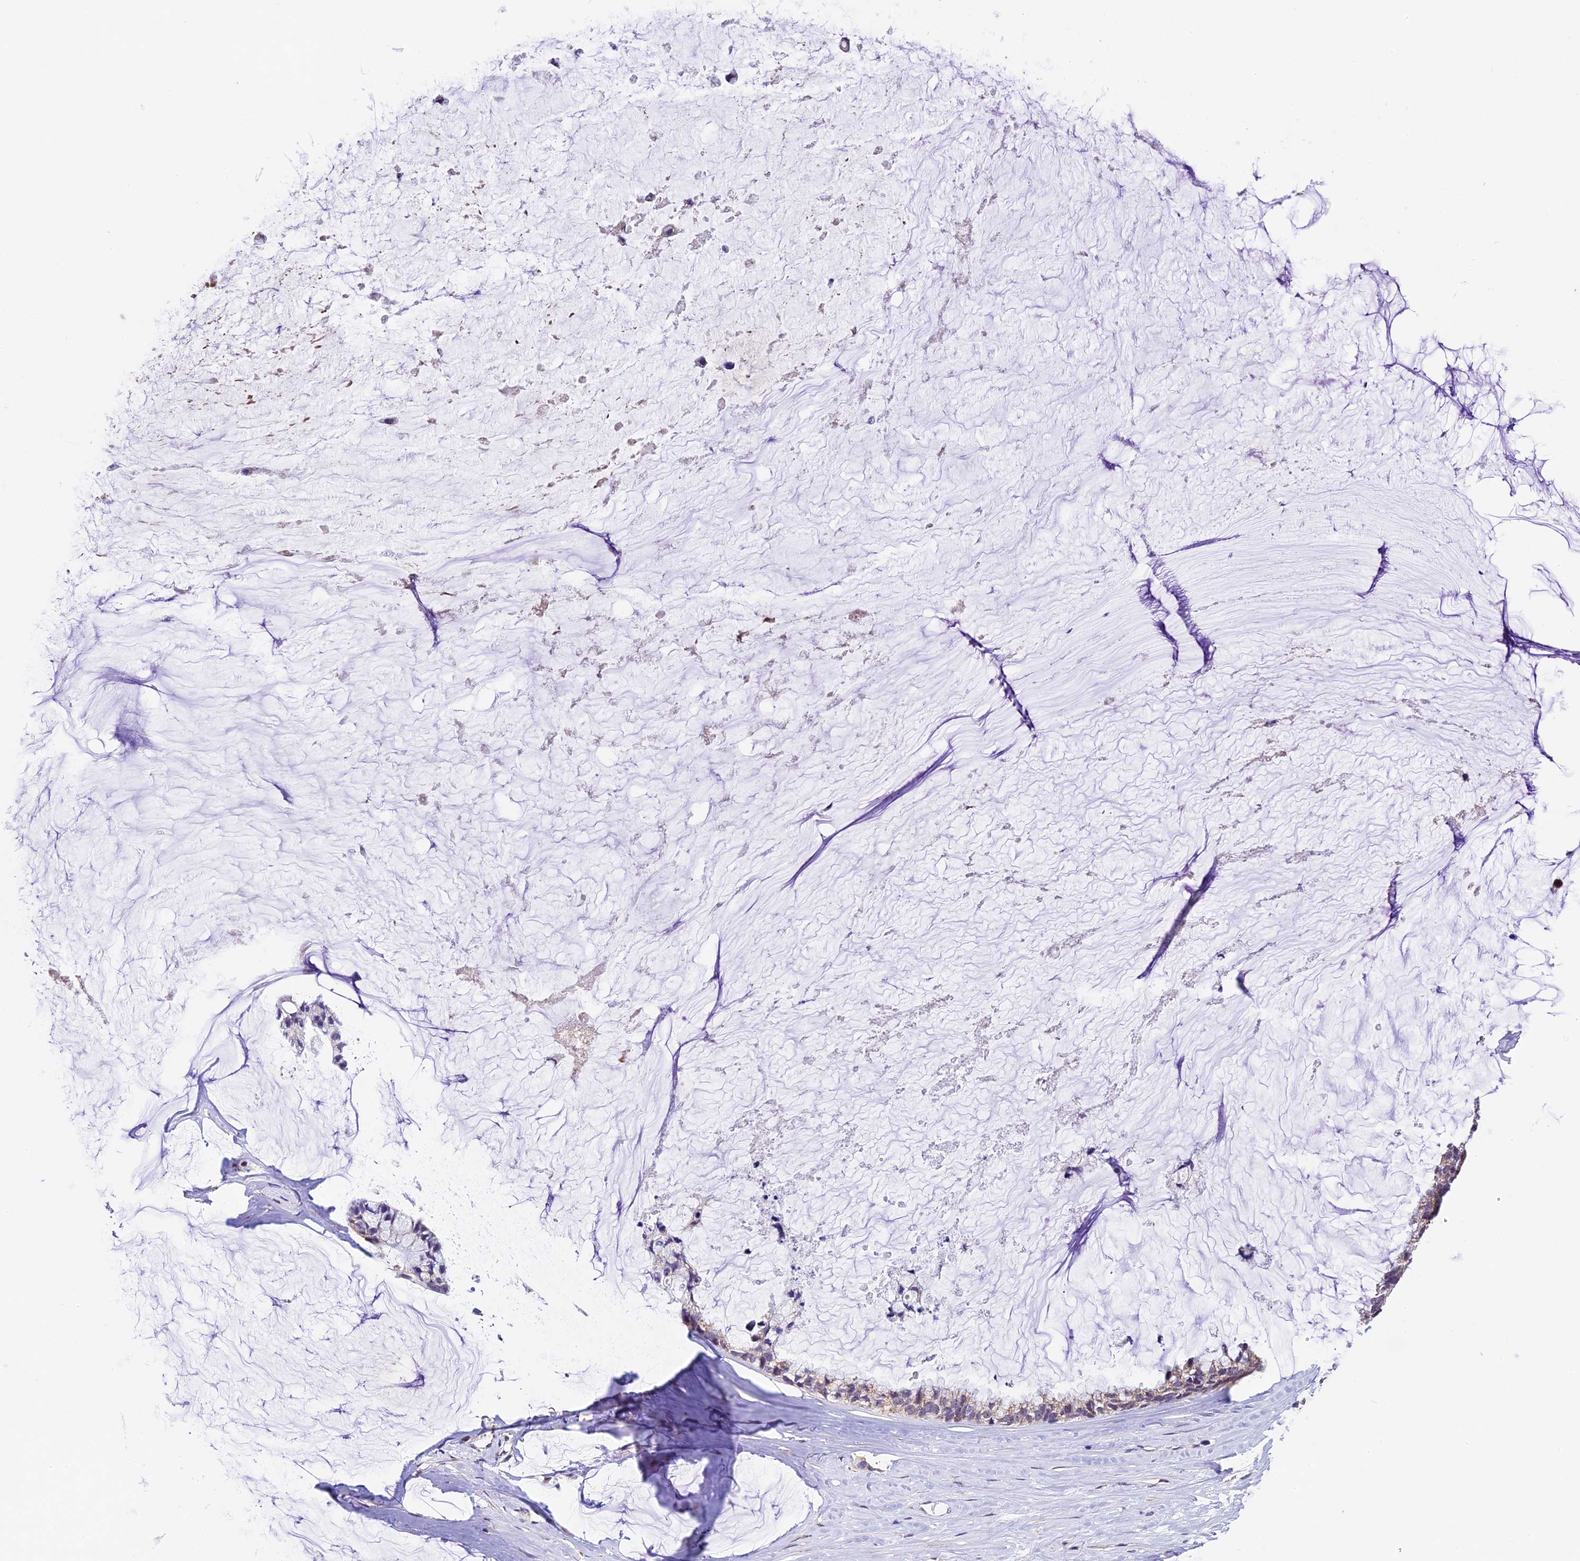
{"staining": {"intensity": "weak", "quantity": "25%-75%", "location": "cytoplasmic/membranous"}, "tissue": "ovarian cancer", "cell_type": "Tumor cells", "image_type": "cancer", "snomed": [{"axis": "morphology", "description": "Cystadenocarcinoma, mucinous, NOS"}, {"axis": "topography", "description": "Ovary"}], "caption": "About 25%-75% of tumor cells in human ovarian mucinous cystadenocarcinoma show weak cytoplasmic/membranous protein staining as visualized by brown immunohistochemical staining.", "gene": "CARS2", "patient": {"sex": "female", "age": 39}}